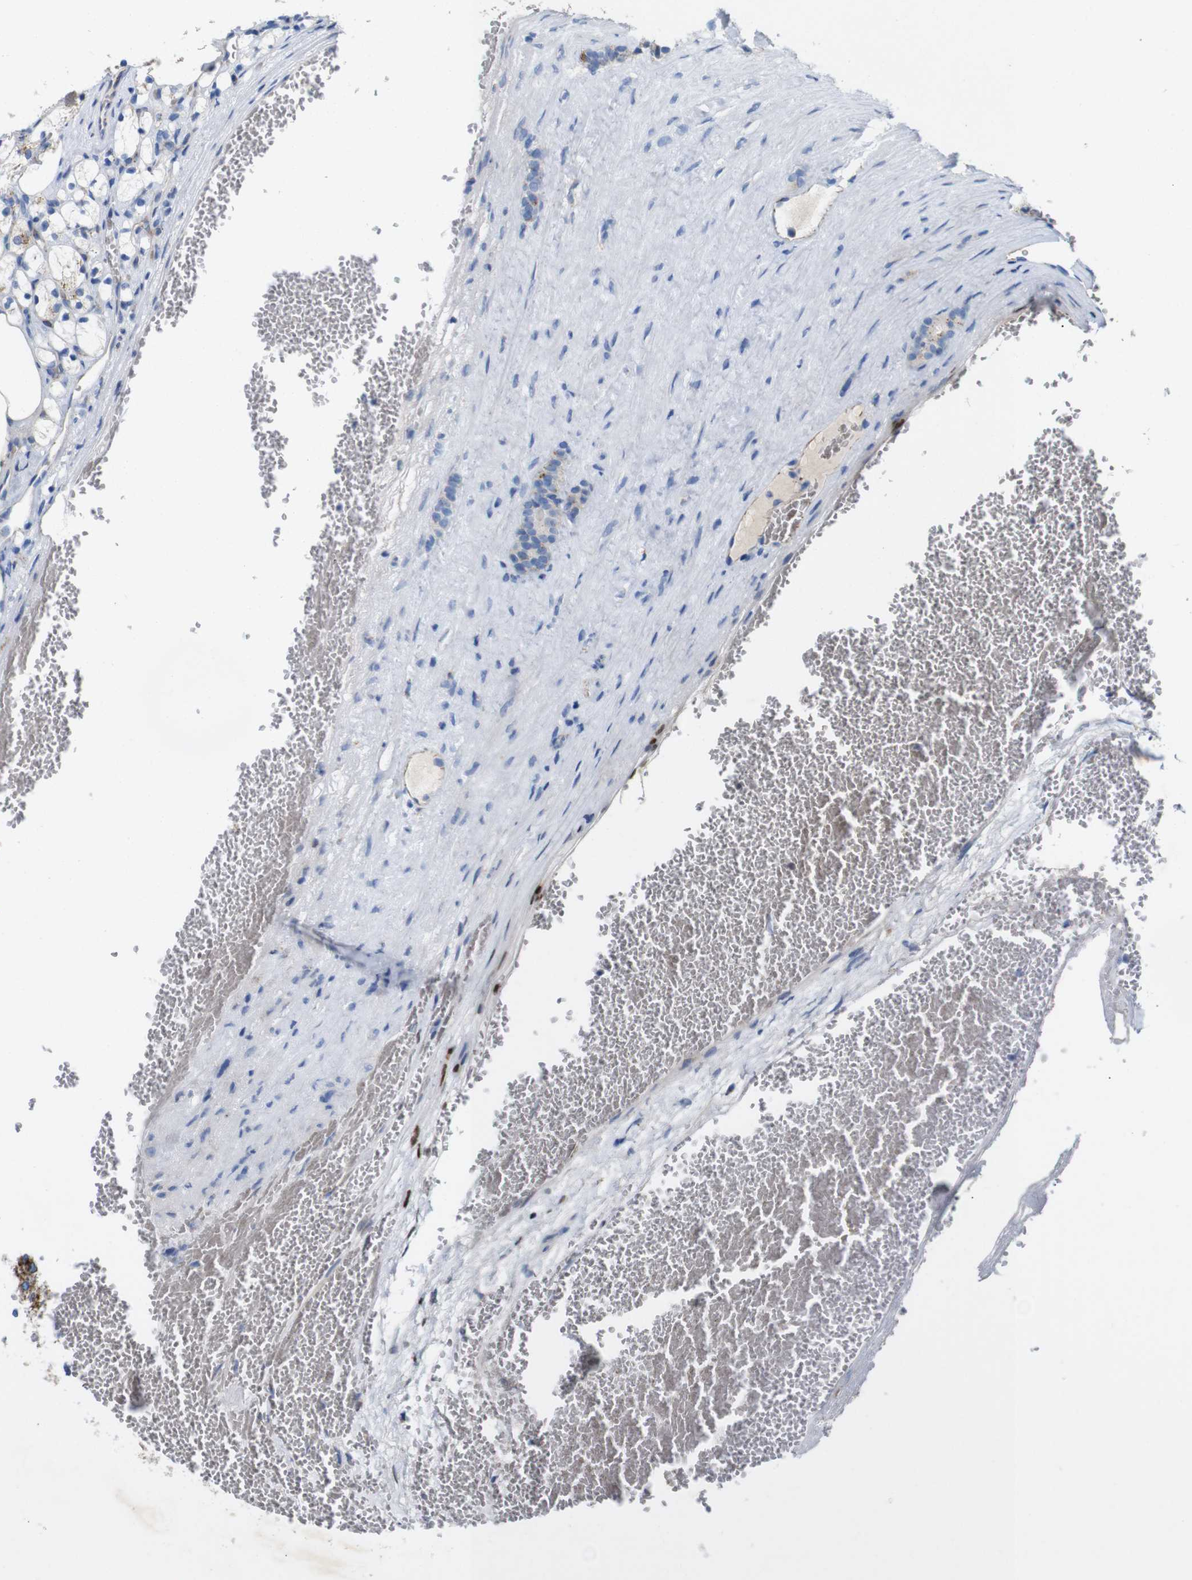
{"staining": {"intensity": "weak", "quantity": "<25%", "location": "cytoplasmic/membranous"}, "tissue": "renal cancer", "cell_type": "Tumor cells", "image_type": "cancer", "snomed": [{"axis": "morphology", "description": "Adenocarcinoma, NOS"}, {"axis": "topography", "description": "Kidney"}], "caption": "The immunohistochemistry (IHC) micrograph has no significant positivity in tumor cells of adenocarcinoma (renal) tissue. The staining is performed using DAB brown chromogen with nuclei counter-stained in using hematoxylin.", "gene": "NHLRC3", "patient": {"sex": "female", "age": 69}}